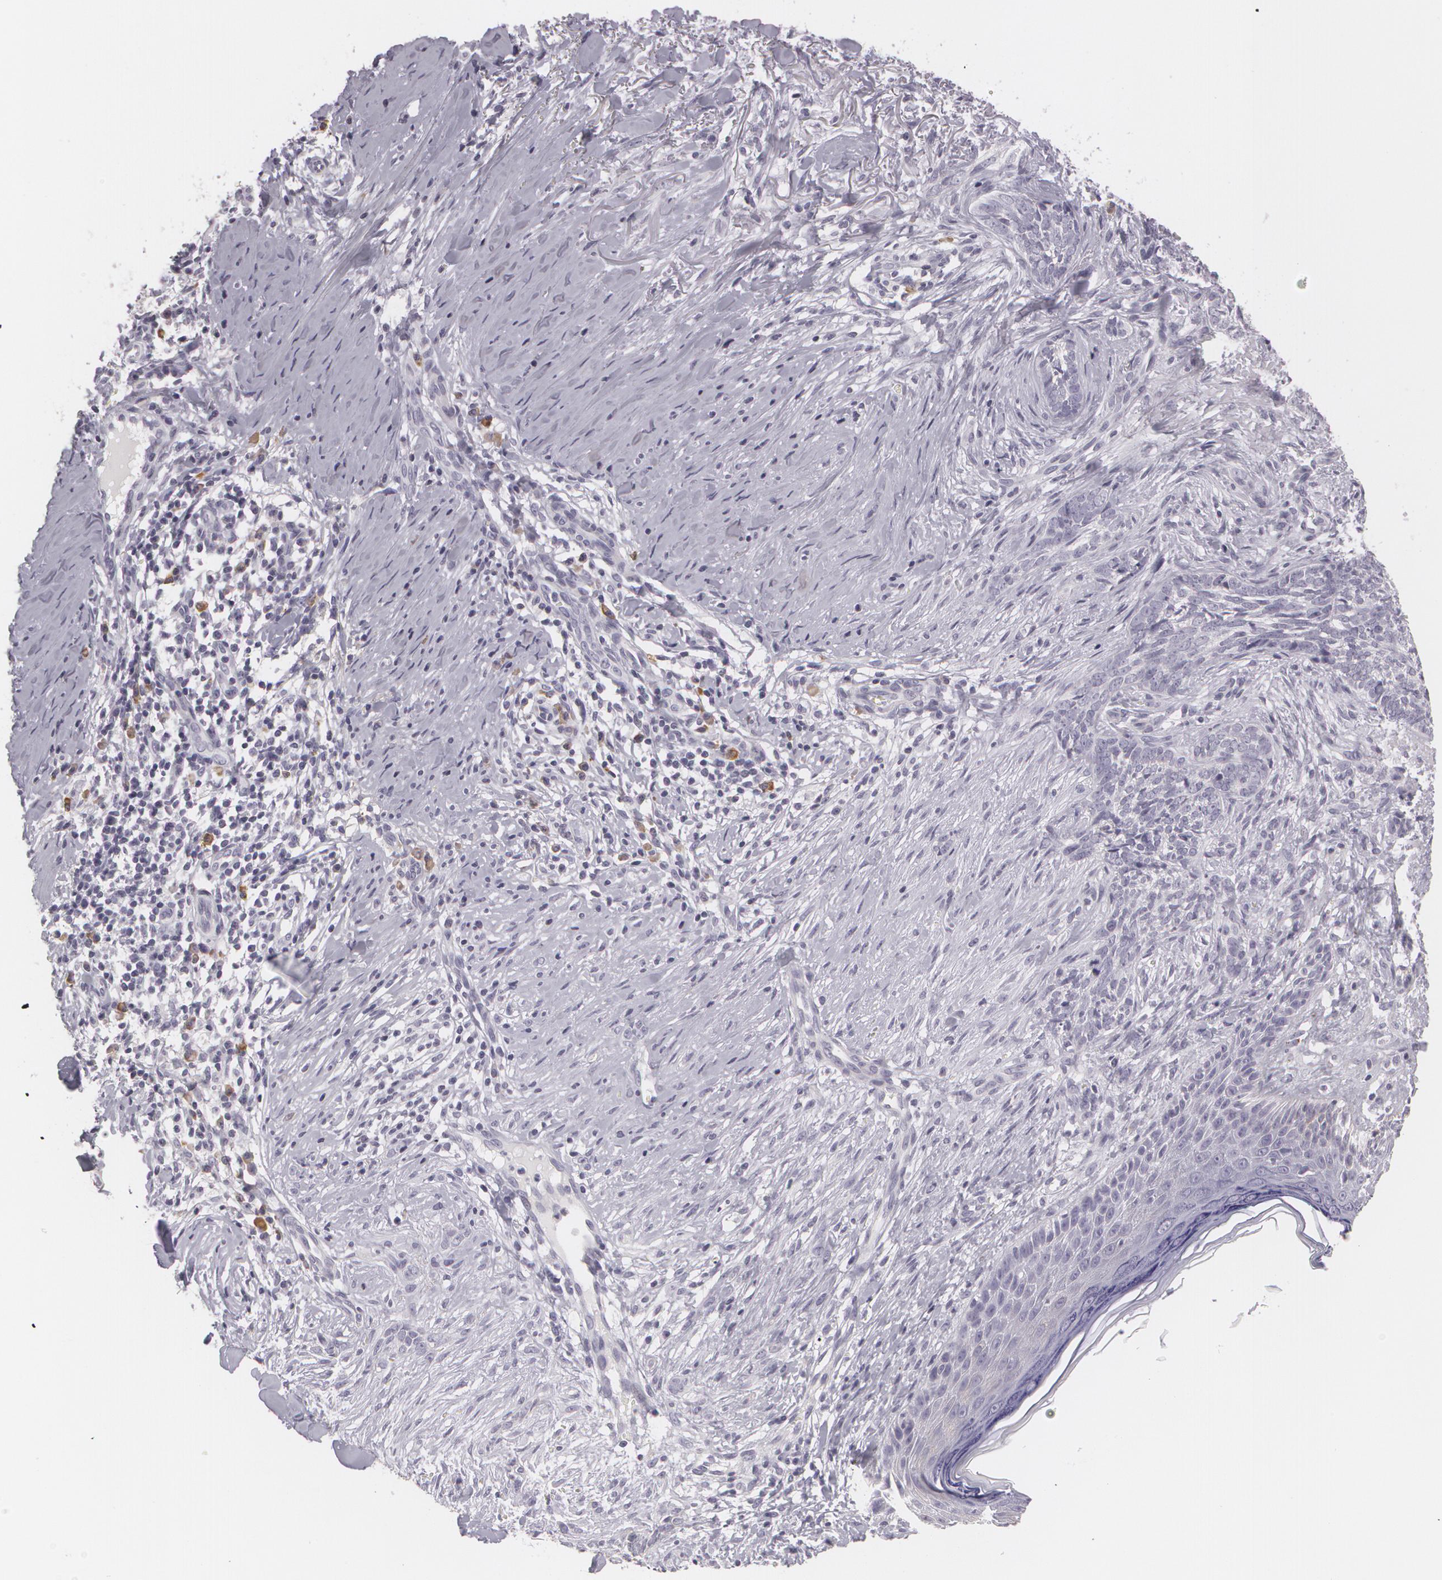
{"staining": {"intensity": "negative", "quantity": "none", "location": "none"}, "tissue": "skin cancer", "cell_type": "Tumor cells", "image_type": "cancer", "snomed": [{"axis": "morphology", "description": "Basal cell carcinoma"}, {"axis": "topography", "description": "Skin"}], "caption": "Micrograph shows no protein staining in tumor cells of skin basal cell carcinoma tissue.", "gene": "MAP2", "patient": {"sex": "female", "age": 81}}